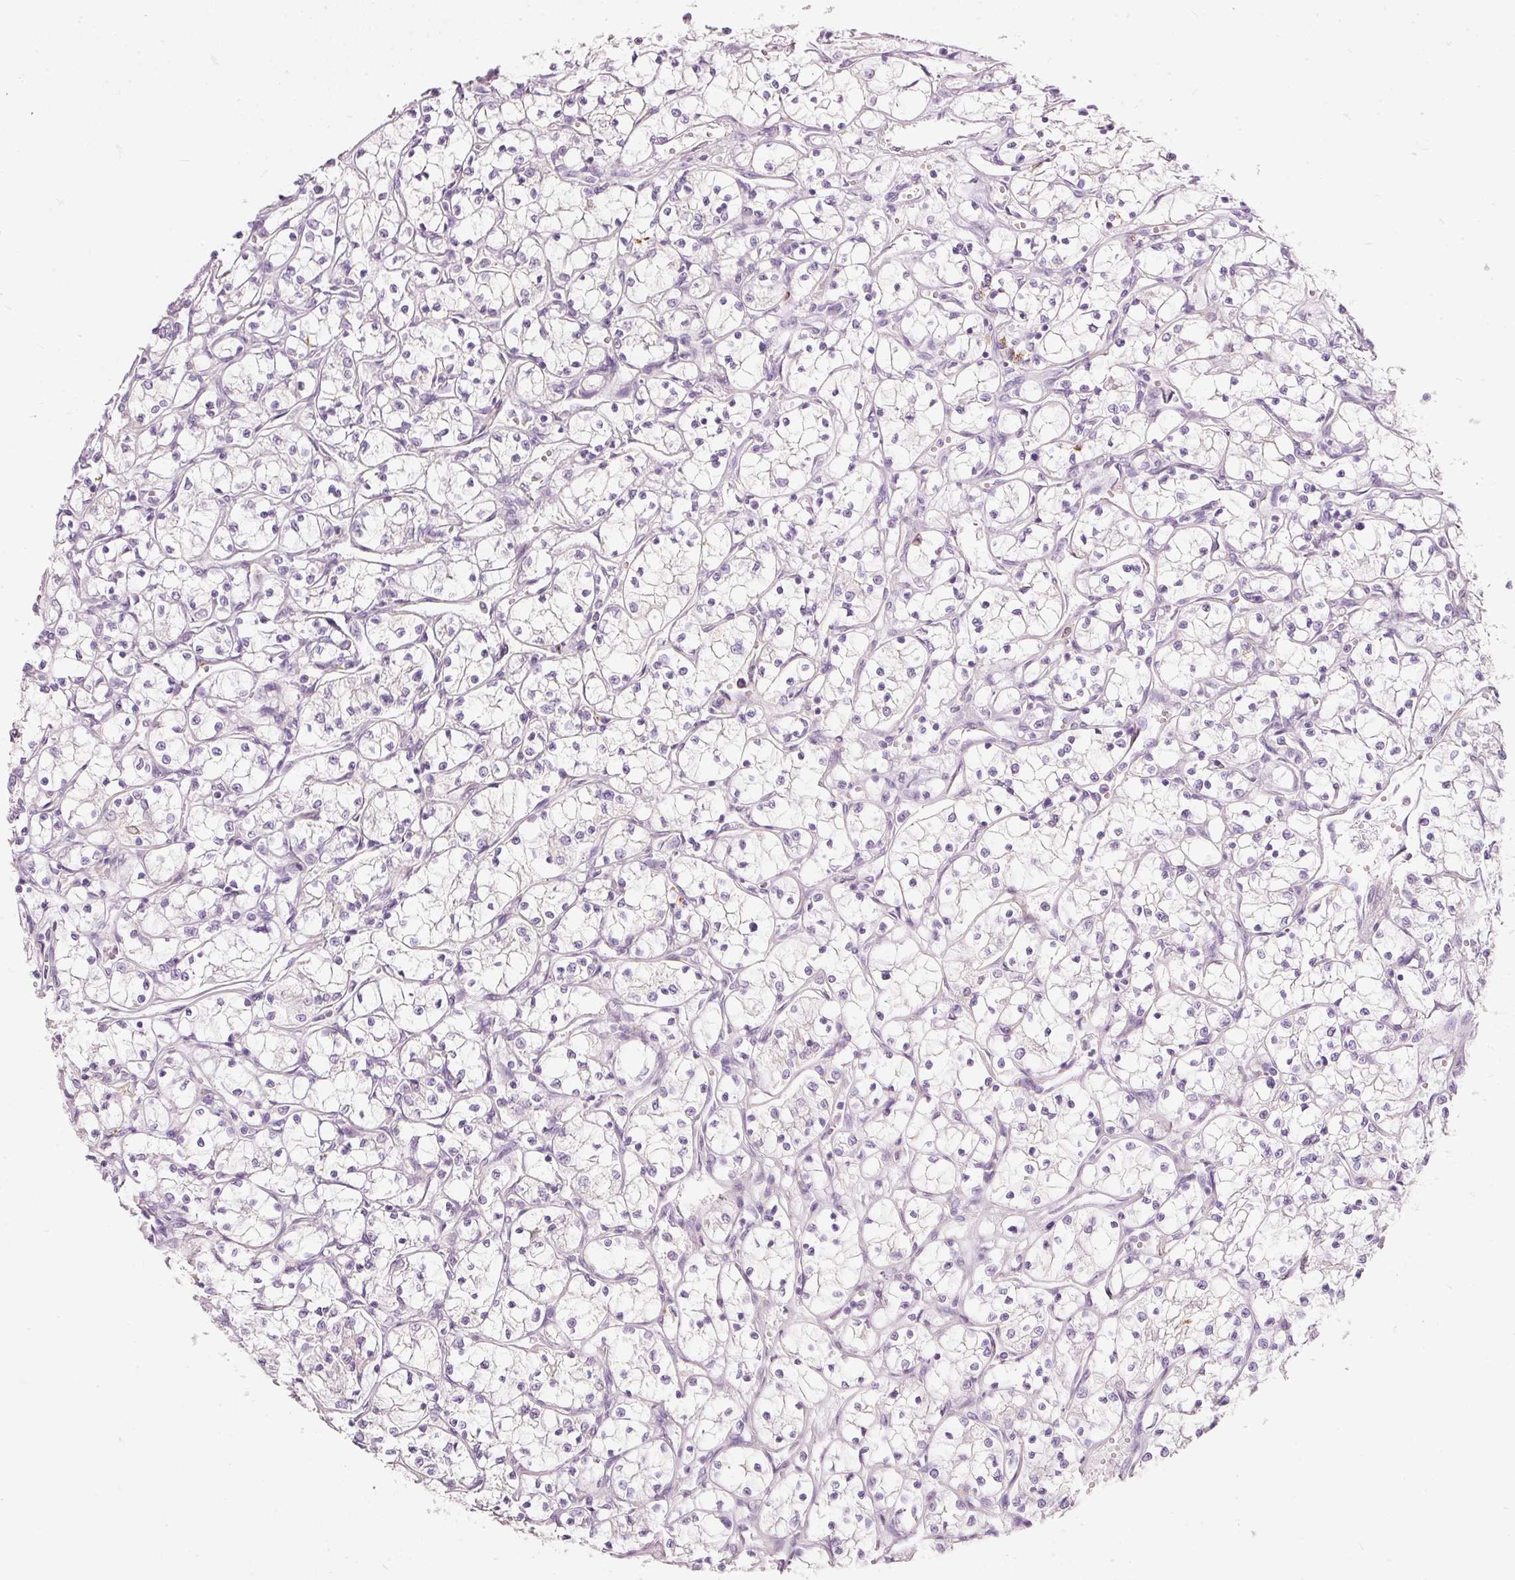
{"staining": {"intensity": "negative", "quantity": "none", "location": "none"}, "tissue": "renal cancer", "cell_type": "Tumor cells", "image_type": "cancer", "snomed": [{"axis": "morphology", "description": "Adenocarcinoma, NOS"}, {"axis": "topography", "description": "Kidney"}], "caption": "There is no significant positivity in tumor cells of renal cancer.", "gene": "MTHFD2", "patient": {"sex": "female", "age": 69}}